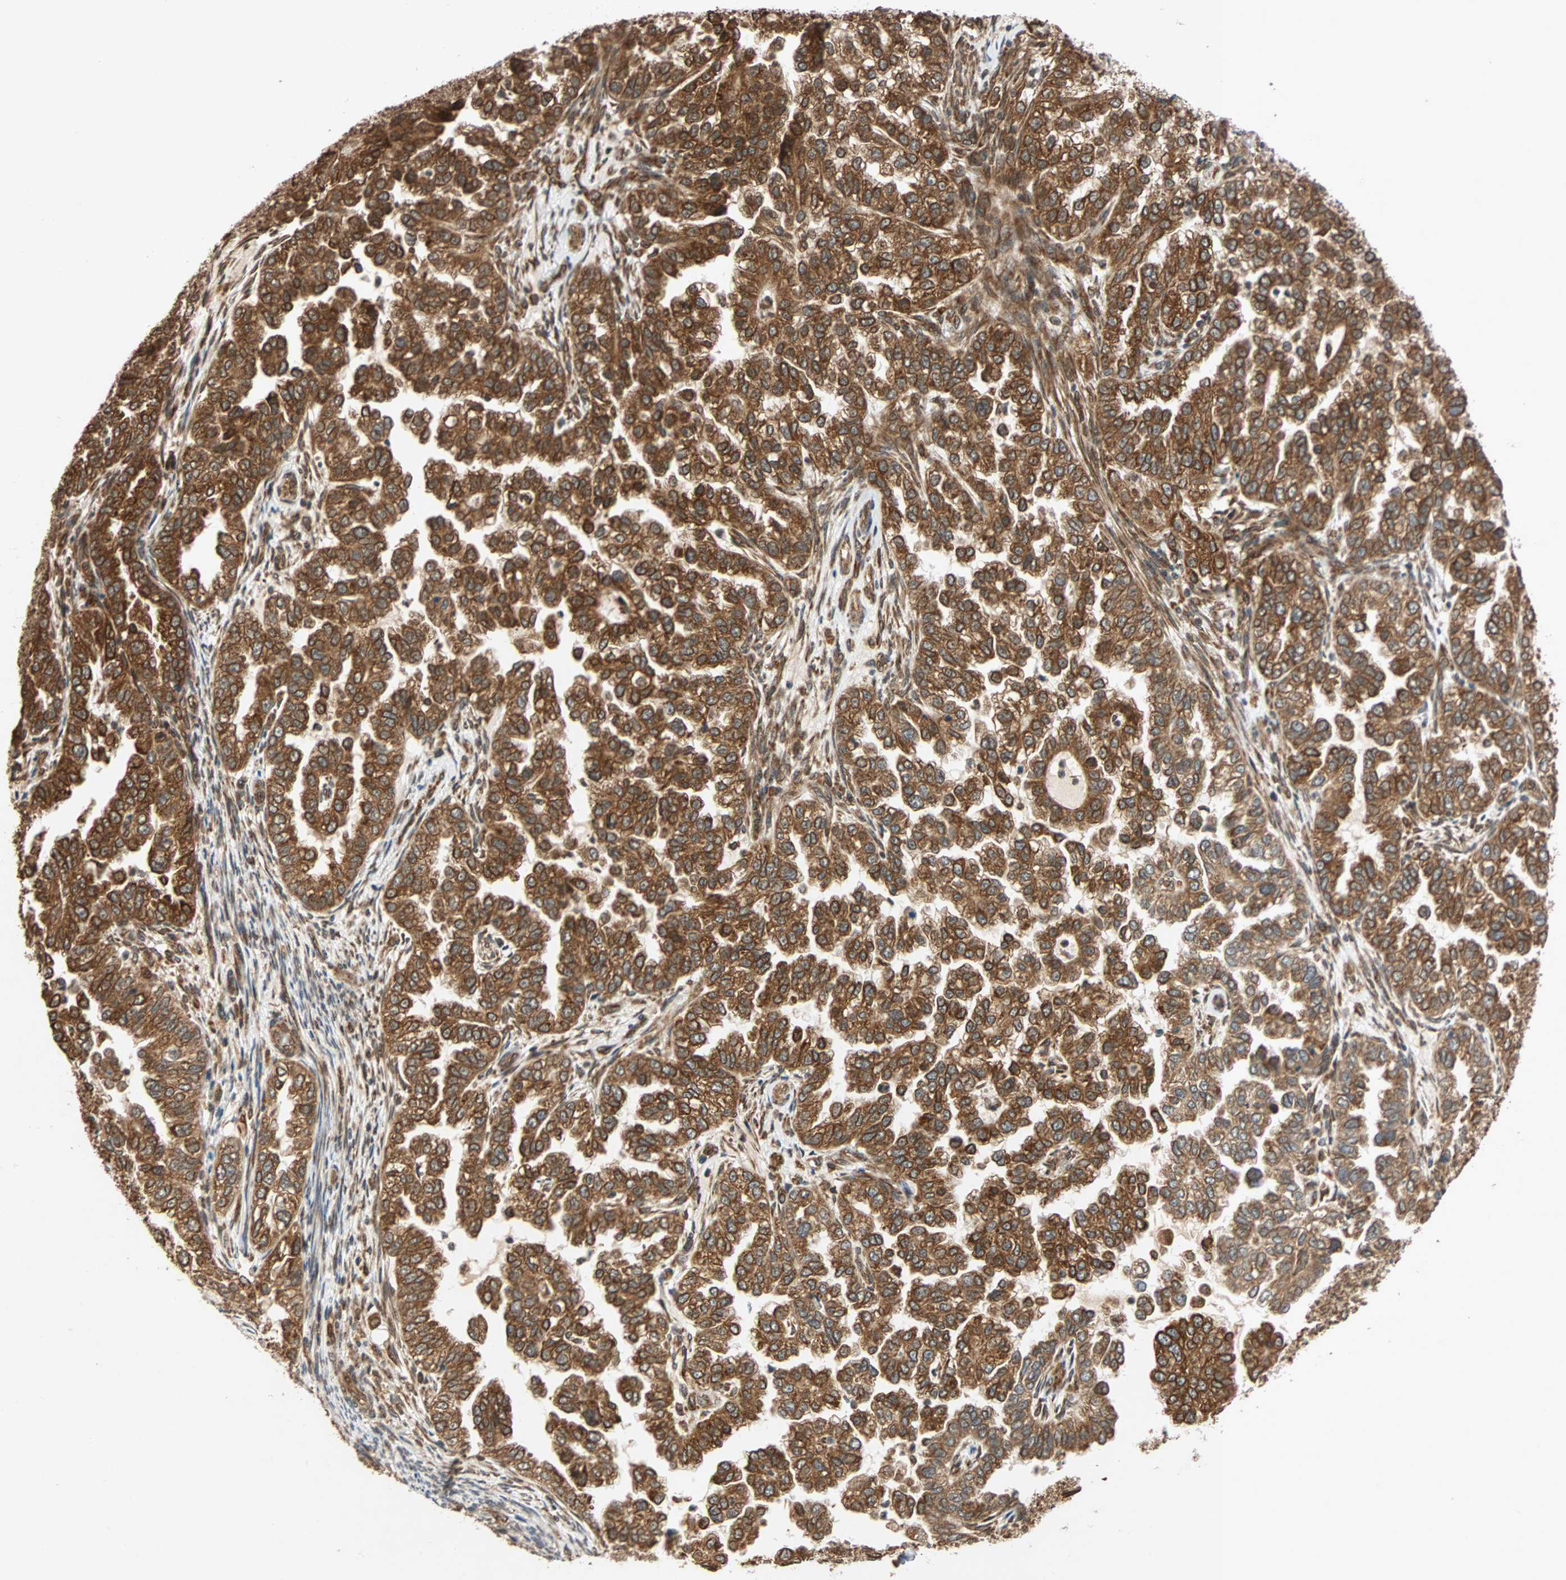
{"staining": {"intensity": "strong", "quantity": ">75%", "location": "cytoplasmic/membranous"}, "tissue": "endometrial cancer", "cell_type": "Tumor cells", "image_type": "cancer", "snomed": [{"axis": "morphology", "description": "Adenocarcinoma, NOS"}, {"axis": "topography", "description": "Endometrium"}], "caption": "High-magnification brightfield microscopy of adenocarcinoma (endometrial) stained with DAB (3,3'-diaminobenzidine) (brown) and counterstained with hematoxylin (blue). tumor cells exhibit strong cytoplasmic/membranous staining is appreciated in approximately>75% of cells.", "gene": "AUP1", "patient": {"sex": "female", "age": 85}}